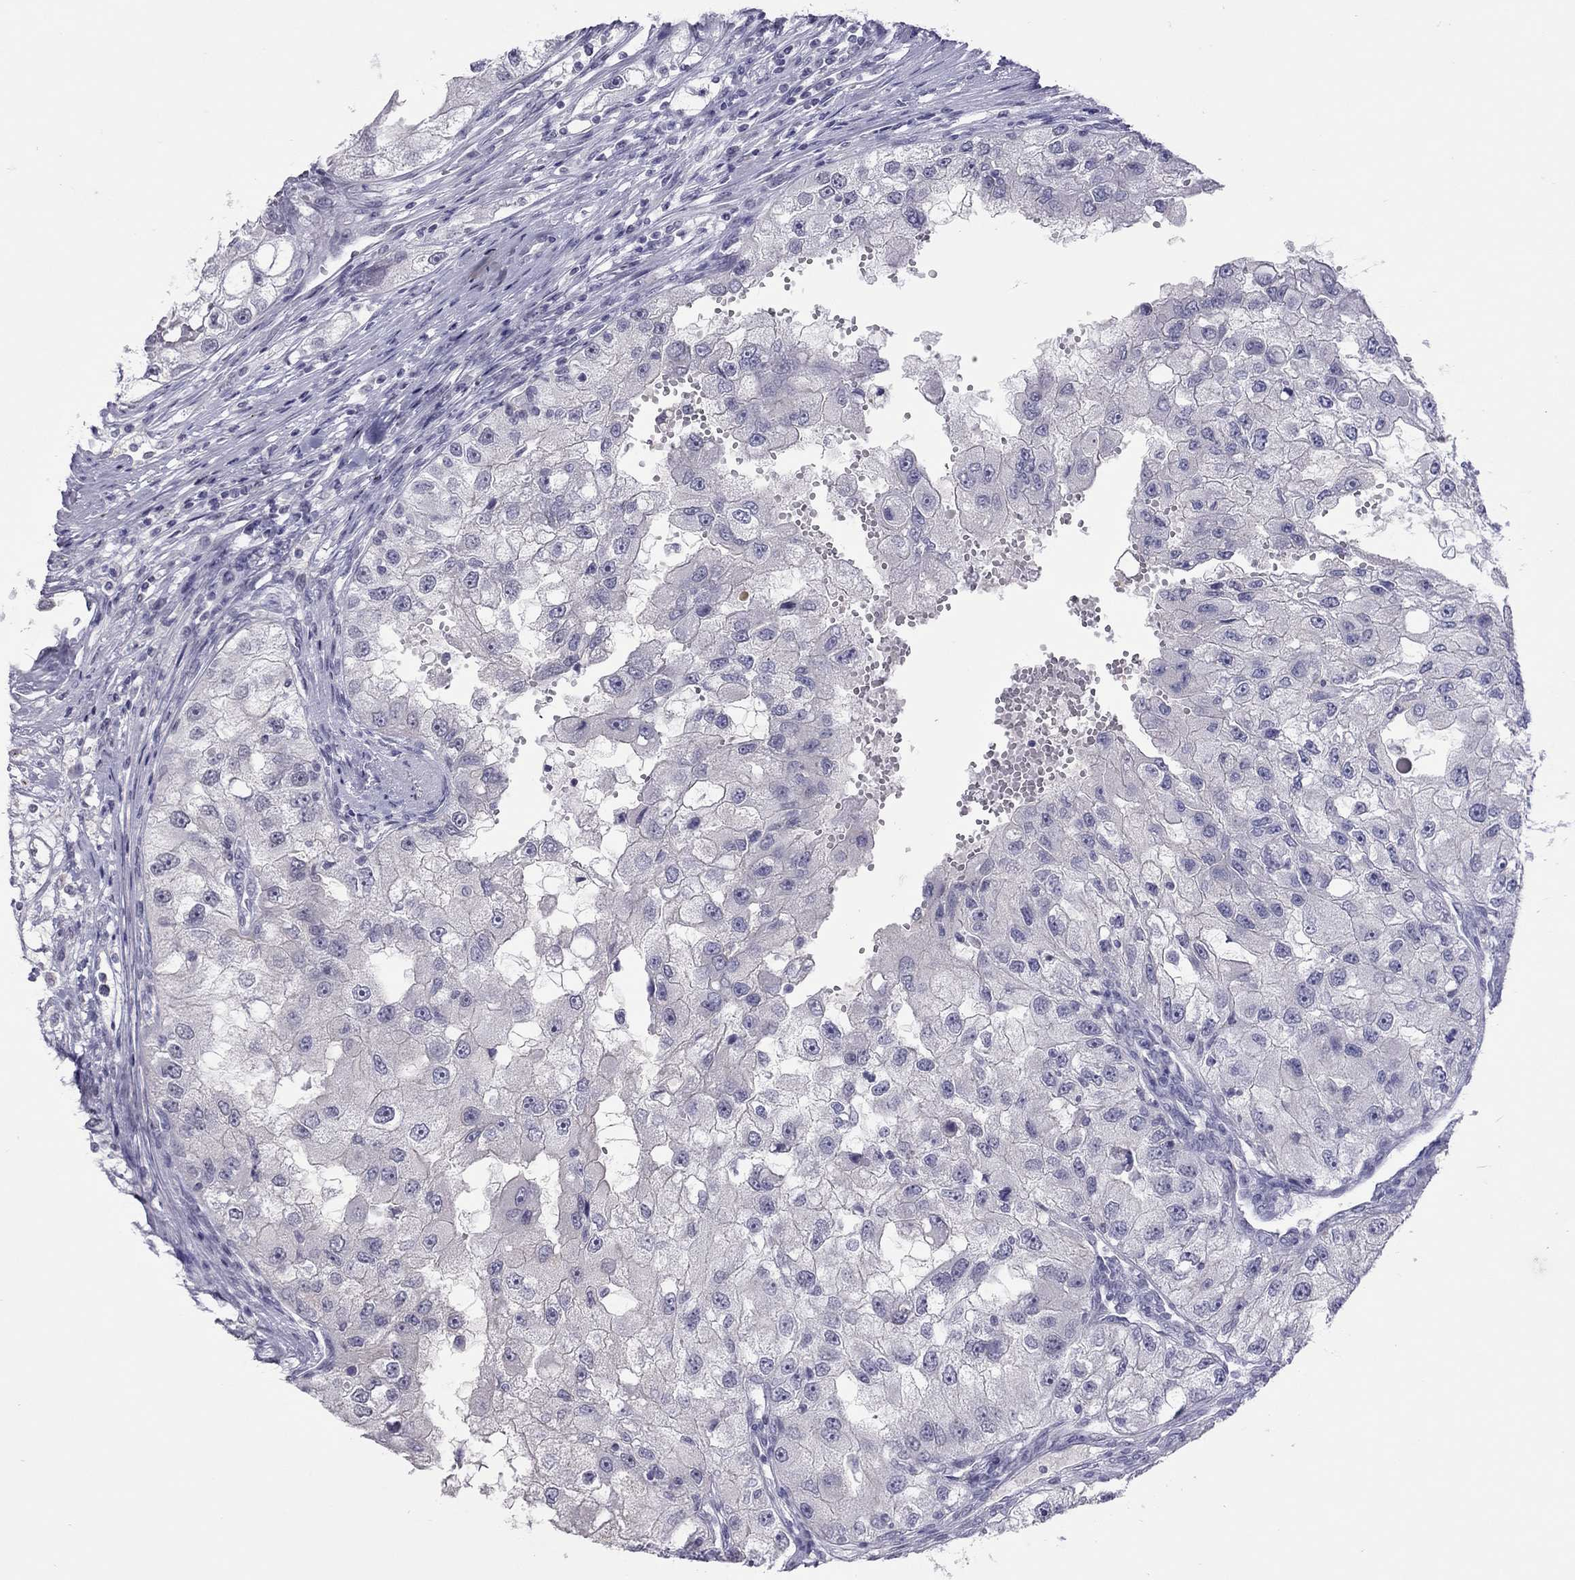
{"staining": {"intensity": "negative", "quantity": "none", "location": "none"}, "tissue": "renal cancer", "cell_type": "Tumor cells", "image_type": "cancer", "snomed": [{"axis": "morphology", "description": "Adenocarcinoma, NOS"}, {"axis": "topography", "description": "Kidney"}], "caption": "An IHC histopathology image of adenocarcinoma (renal) is shown. There is no staining in tumor cells of adenocarcinoma (renal).", "gene": "JHY", "patient": {"sex": "male", "age": 63}}